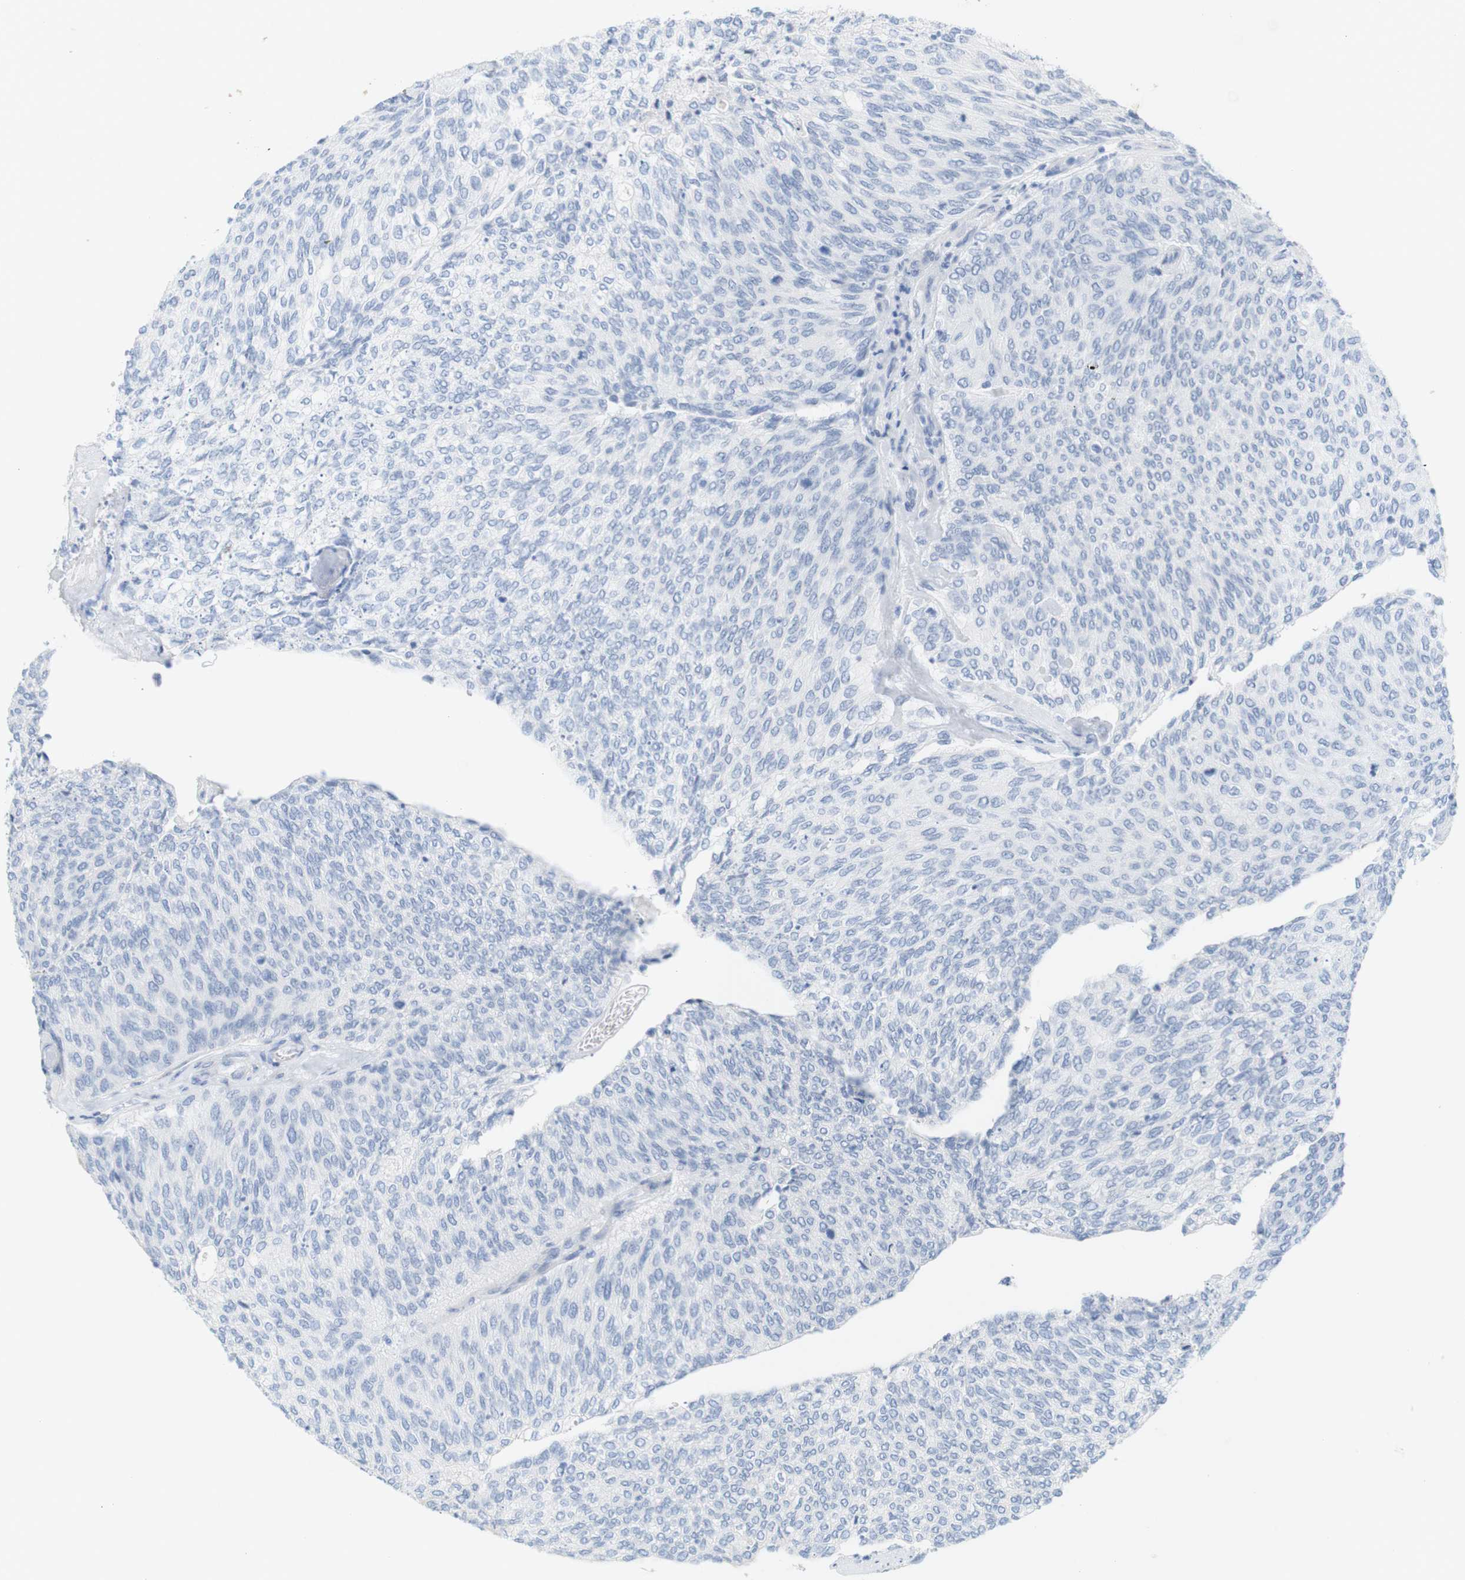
{"staining": {"intensity": "negative", "quantity": "none", "location": "none"}, "tissue": "urothelial cancer", "cell_type": "Tumor cells", "image_type": "cancer", "snomed": [{"axis": "morphology", "description": "Urothelial carcinoma, Low grade"}, {"axis": "topography", "description": "Urinary bladder"}], "caption": "DAB immunohistochemical staining of low-grade urothelial carcinoma demonstrates no significant expression in tumor cells.", "gene": "RGS9", "patient": {"sex": "female", "age": 79}}